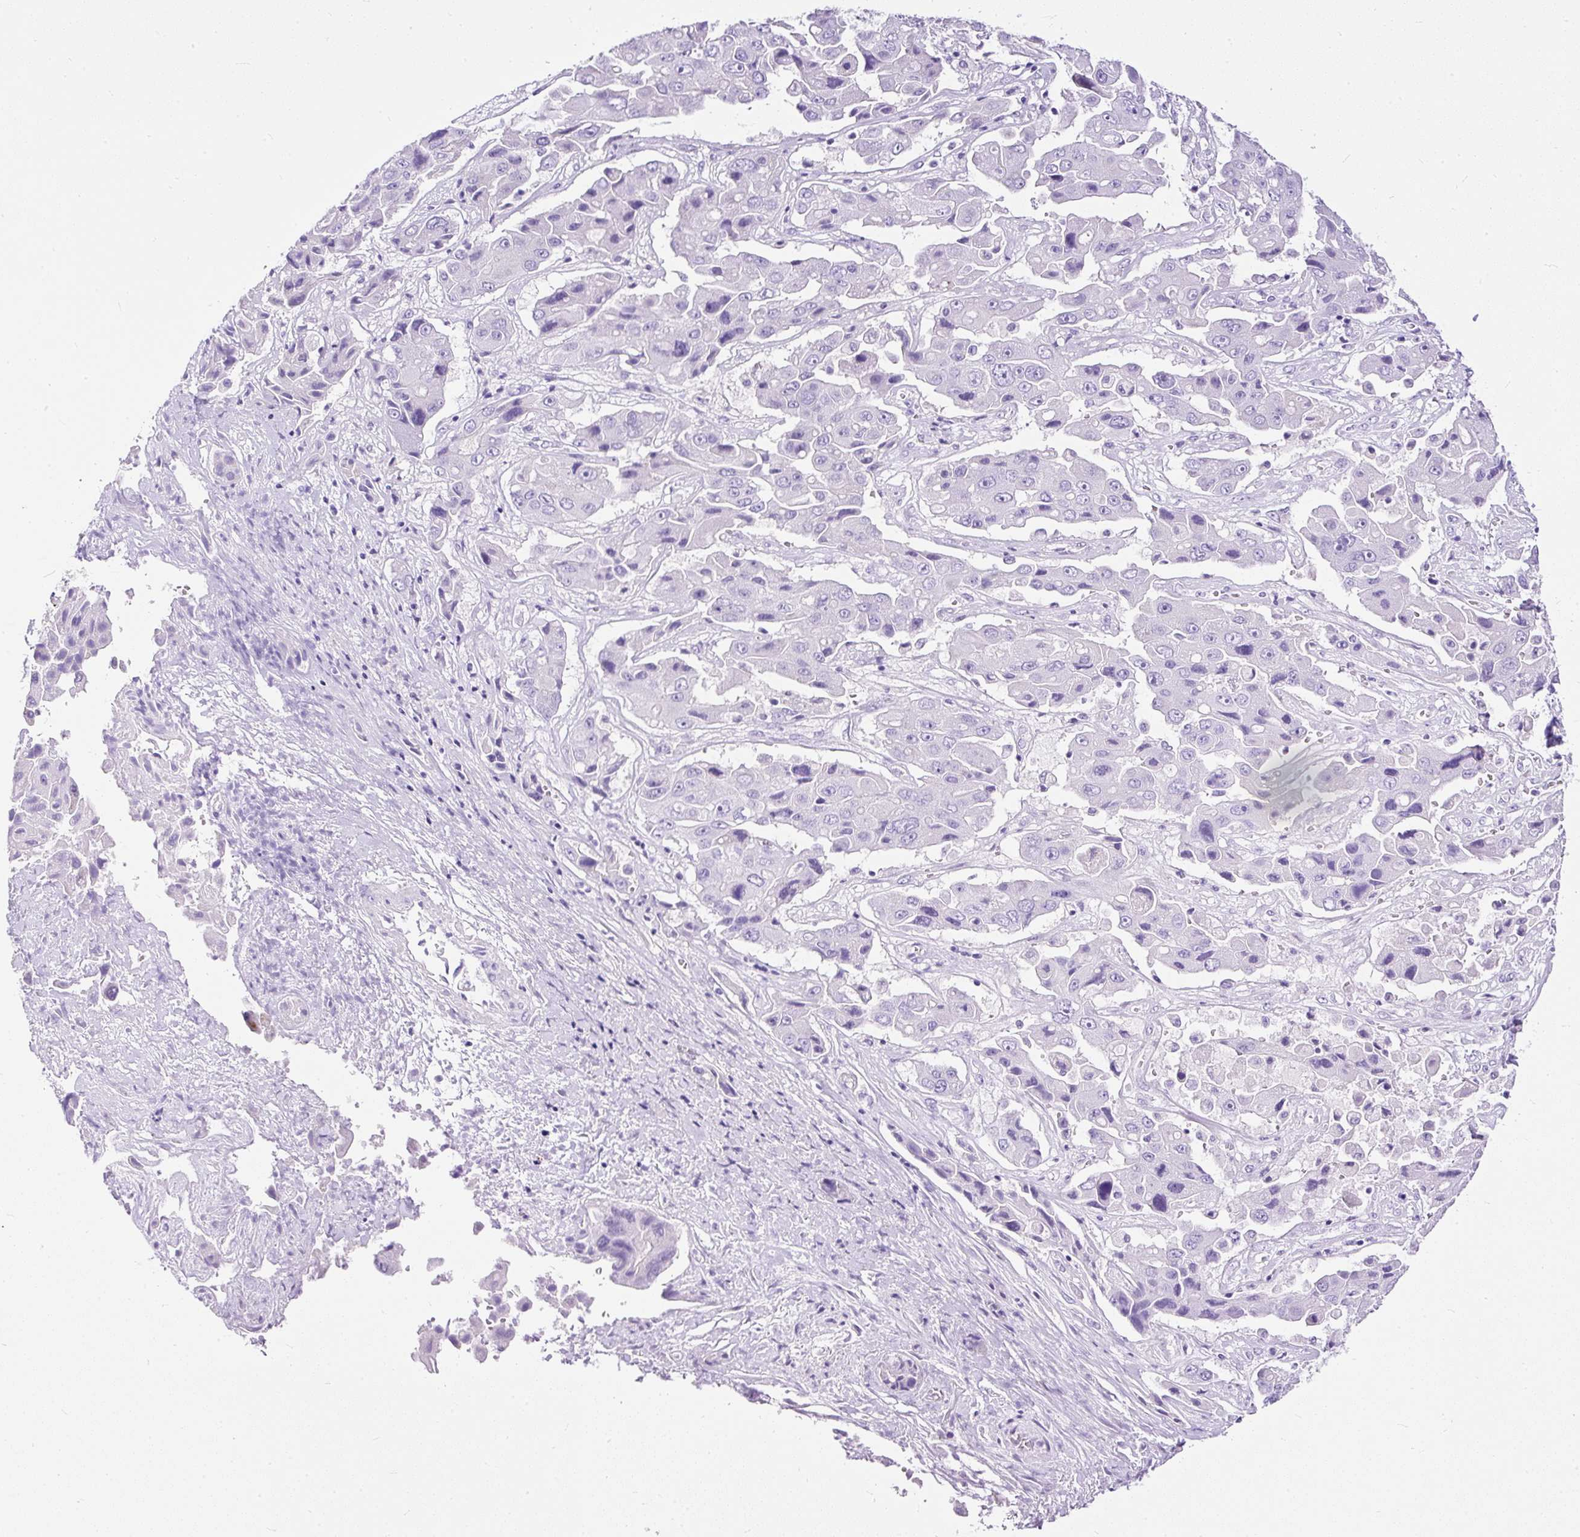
{"staining": {"intensity": "negative", "quantity": "none", "location": "none"}, "tissue": "liver cancer", "cell_type": "Tumor cells", "image_type": "cancer", "snomed": [{"axis": "morphology", "description": "Cholangiocarcinoma"}, {"axis": "topography", "description": "Liver"}], "caption": "IHC photomicrograph of neoplastic tissue: human liver cancer stained with DAB (3,3'-diaminobenzidine) reveals no significant protein staining in tumor cells. The staining was performed using DAB to visualize the protein expression in brown, while the nuclei were stained in blue with hematoxylin (Magnification: 20x).", "gene": "STOX2", "patient": {"sex": "male", "age": 67}}